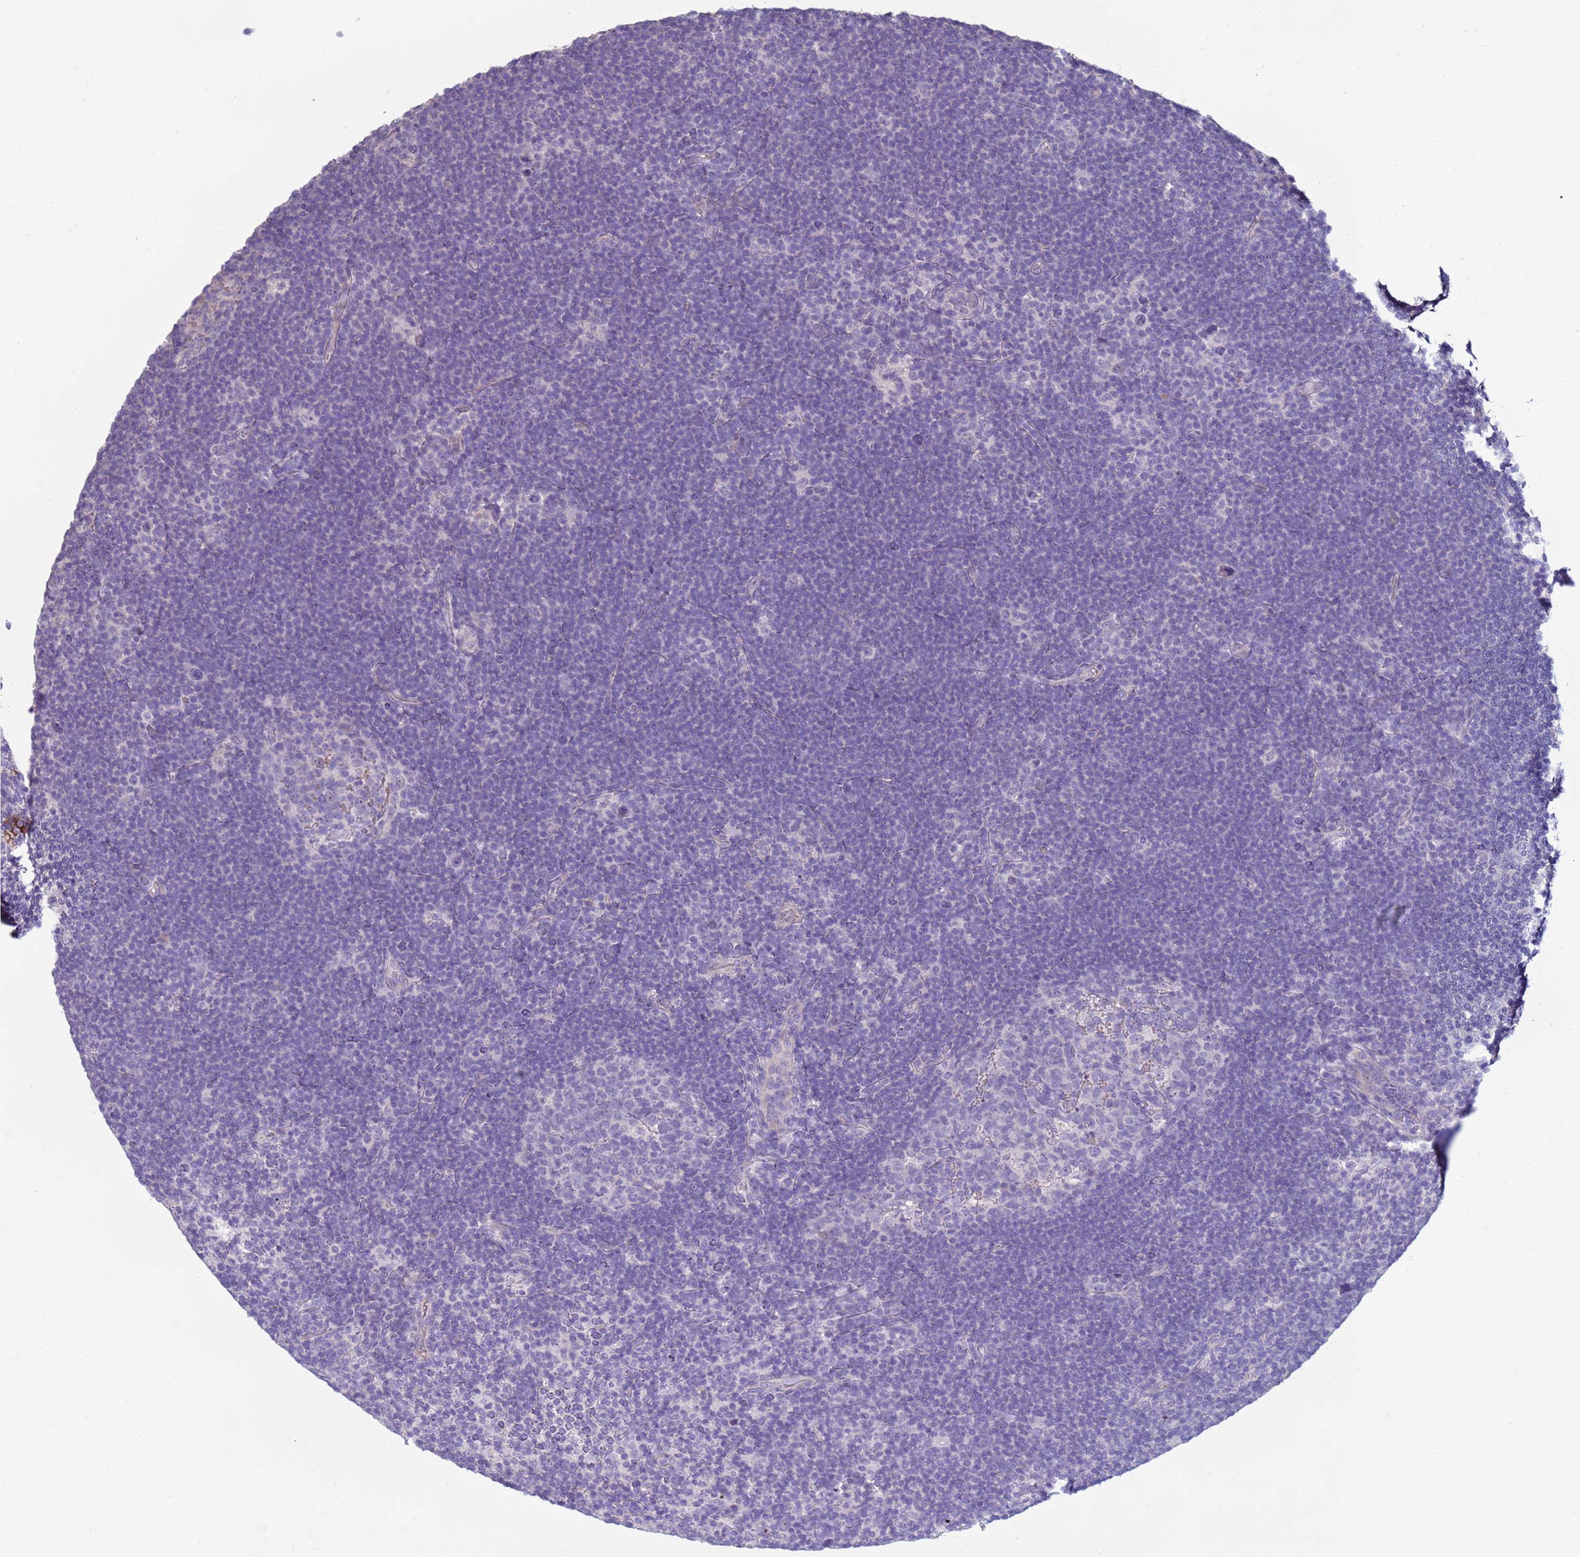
{"staining": {"intensity": "negative", "quantity": "none", "location": "none"}, "tissue": "lymphoma", "cell_type": "Tumor cells", "image_type": "cancer", "snomed": [{"axis": "morphology", "description": "Hodgkin's disease, NOS"}, {"axis": "topography", "description": "Lymph node"}], "caption": "Immunohistochemistry histopathology image of neoplastic tissue: Hodgkin's disease stained with DAB (3,3'-diaminobenzidine) shows no significant protein staining in tumor cells.", "gene": "TRIM51", "patient": {"sex": "female", "age": 57}}